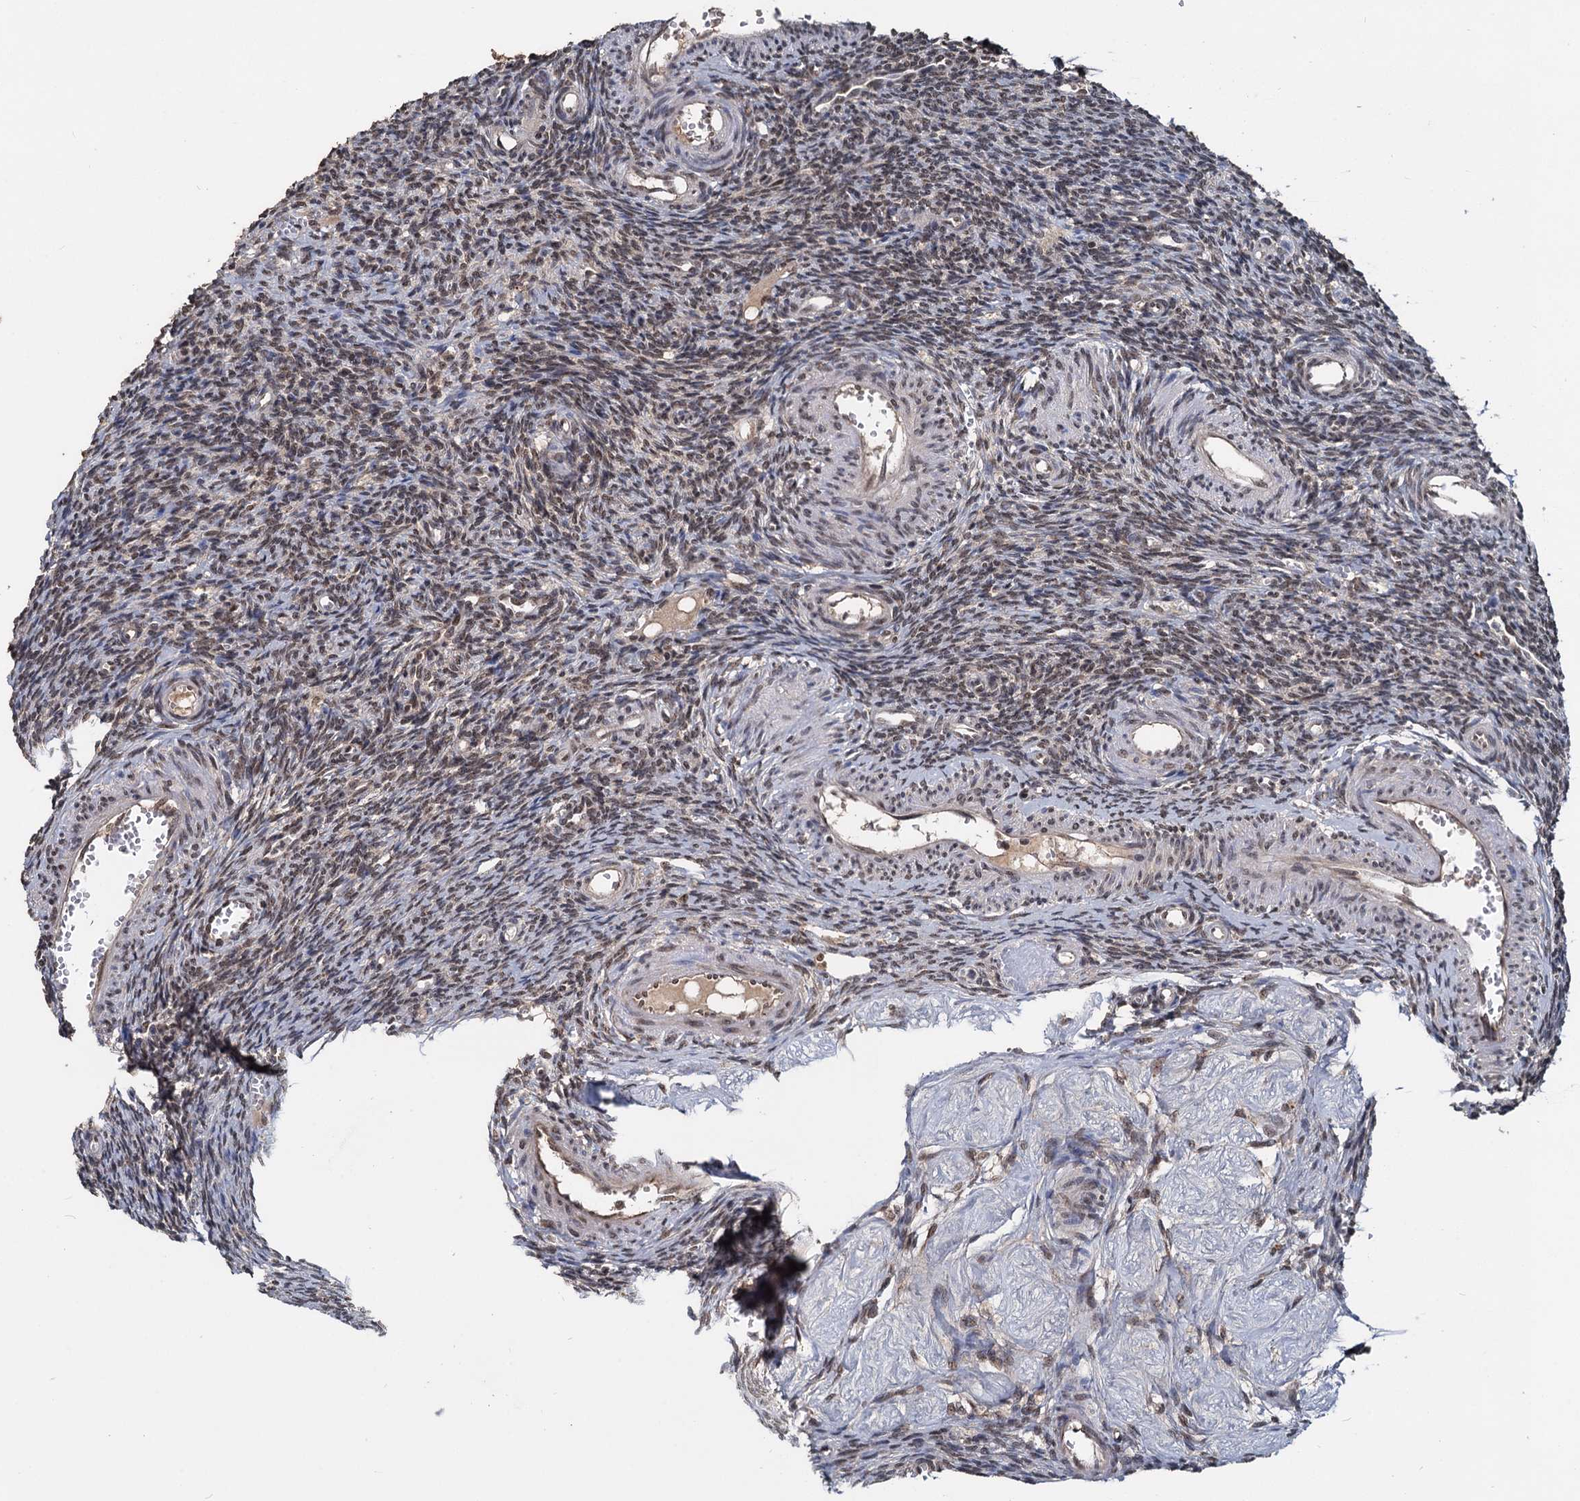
{"staining": {"intensity": "weak", "quantity": ">75%", "location": "nuclear"}, "tissue": "ovary", "cell_type": "Ovarian stroma cells", "image_type": "normal", "snomed": [{"axis": "morphology", "description": "Normal tissue, NOS"}, {"axis": "topography", "description": "Ovary"}], "caption": "Immunohistochemical staining of benign ovary reveals low levels of weak nuclear positivity in approximately >75% of ovarian stroma cells. (Stains: DAB (3,3'-diaminobenzidine) in brown, nuclei in blue, Microscopy: brightfield microscopy at high magnification).", "gene": "FAM216B", "patient": {"sex": "female", "age": 39}}